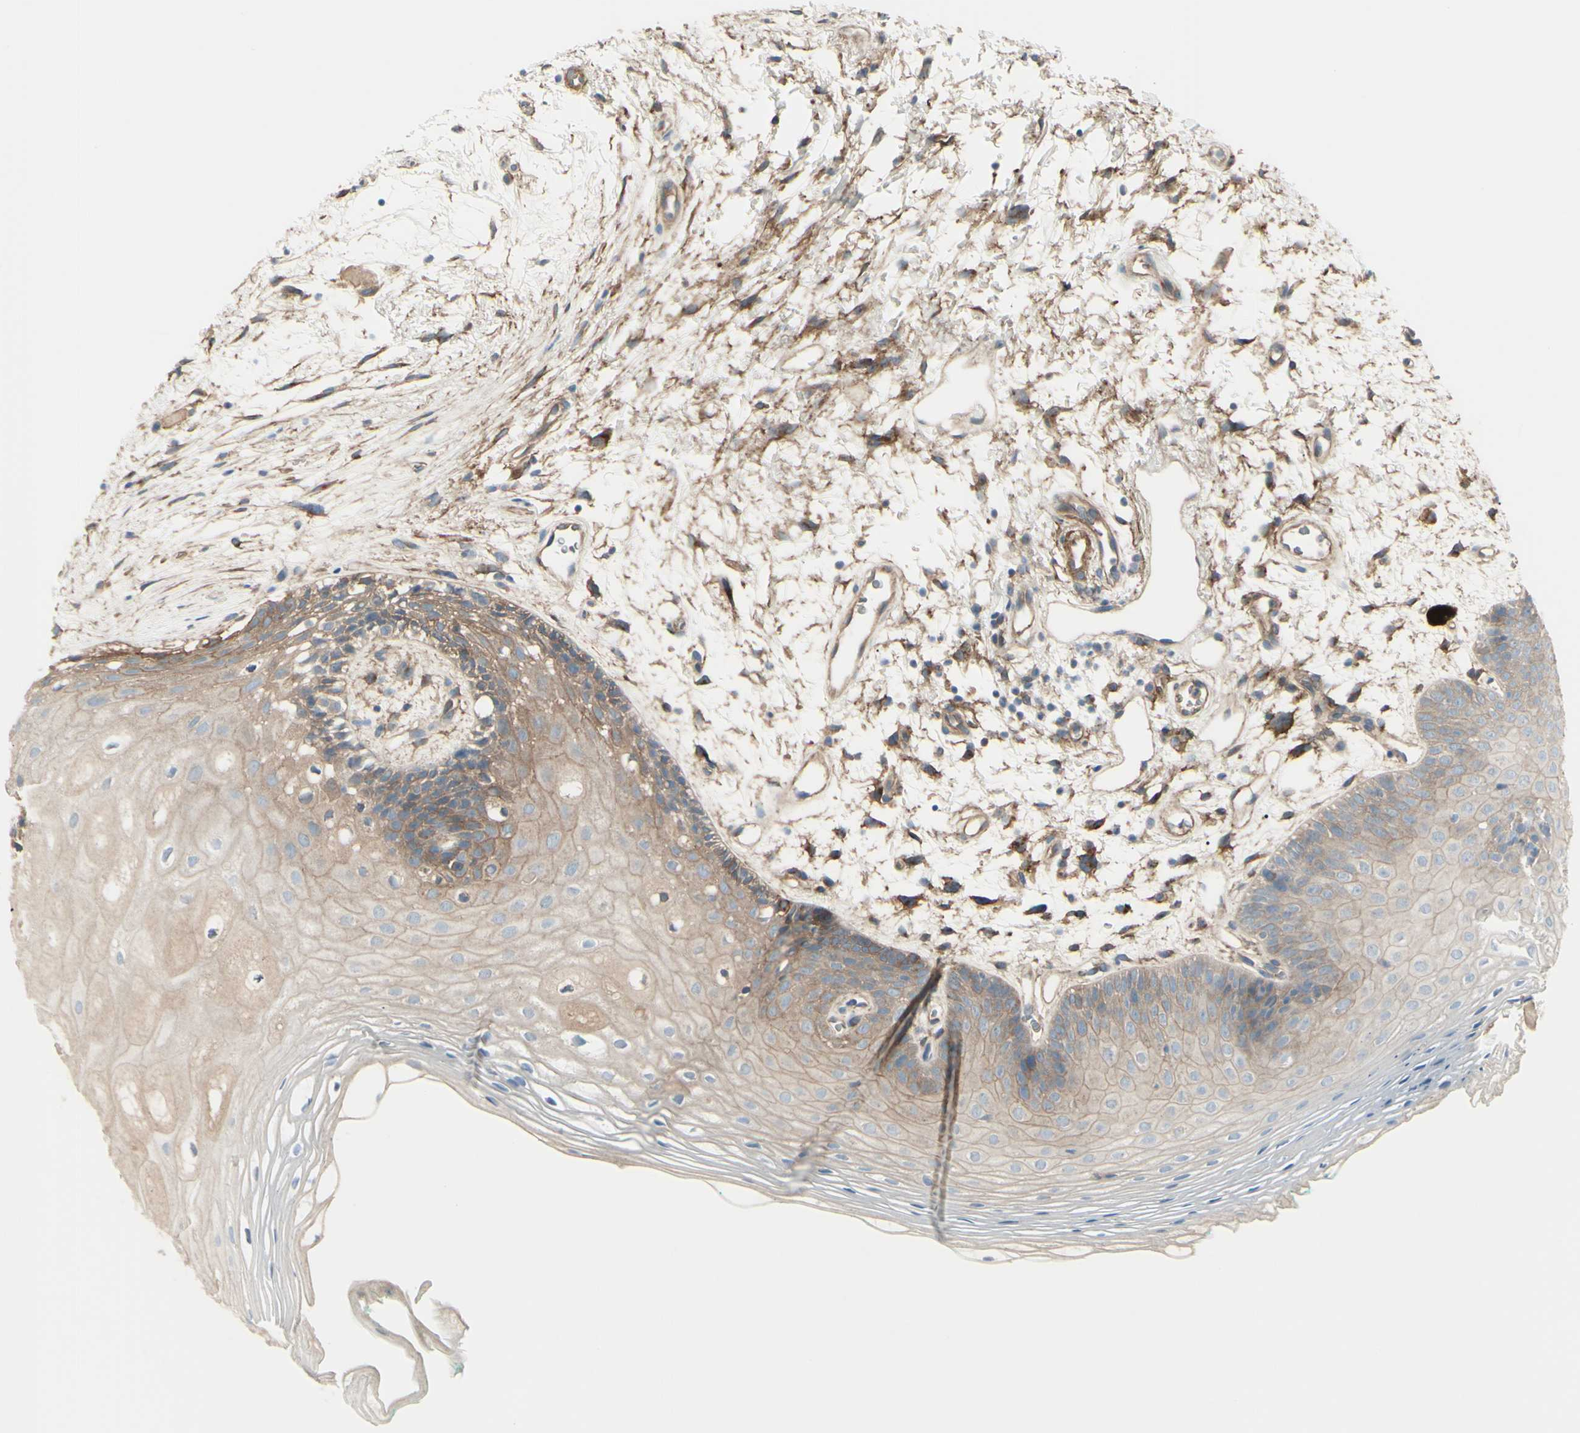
{"staining": {"intensity": "weak", "quantity": "25%-75%", "location": "cytoplasmic/membranous"}, "tissue": "oral mucosa", "cell_type": "Squamous epithelial cells", "image_type": "normal", "snomed": [{"axis": "morphology", "description": "Normal tissue, NOS"}, {"axis": "topography", "description": "Skeletal muscle"}, {"axis": "topography", "description": "Oral tissue"}, {"axis": "topography", "description": "Peripheral nerve tissue"}], "caption": "Weak cytoplasmic/membranous staining is identified in about 25%-75% of squamous epithelial cells in normal oral mucosa. The staining is performed using DAB brown chromogen to label protein expression. The nuclei are counter-stained blue using hematoxylin.", "gene": "PCDHGA10", "patient": {"sex": "female", "age": 84}}